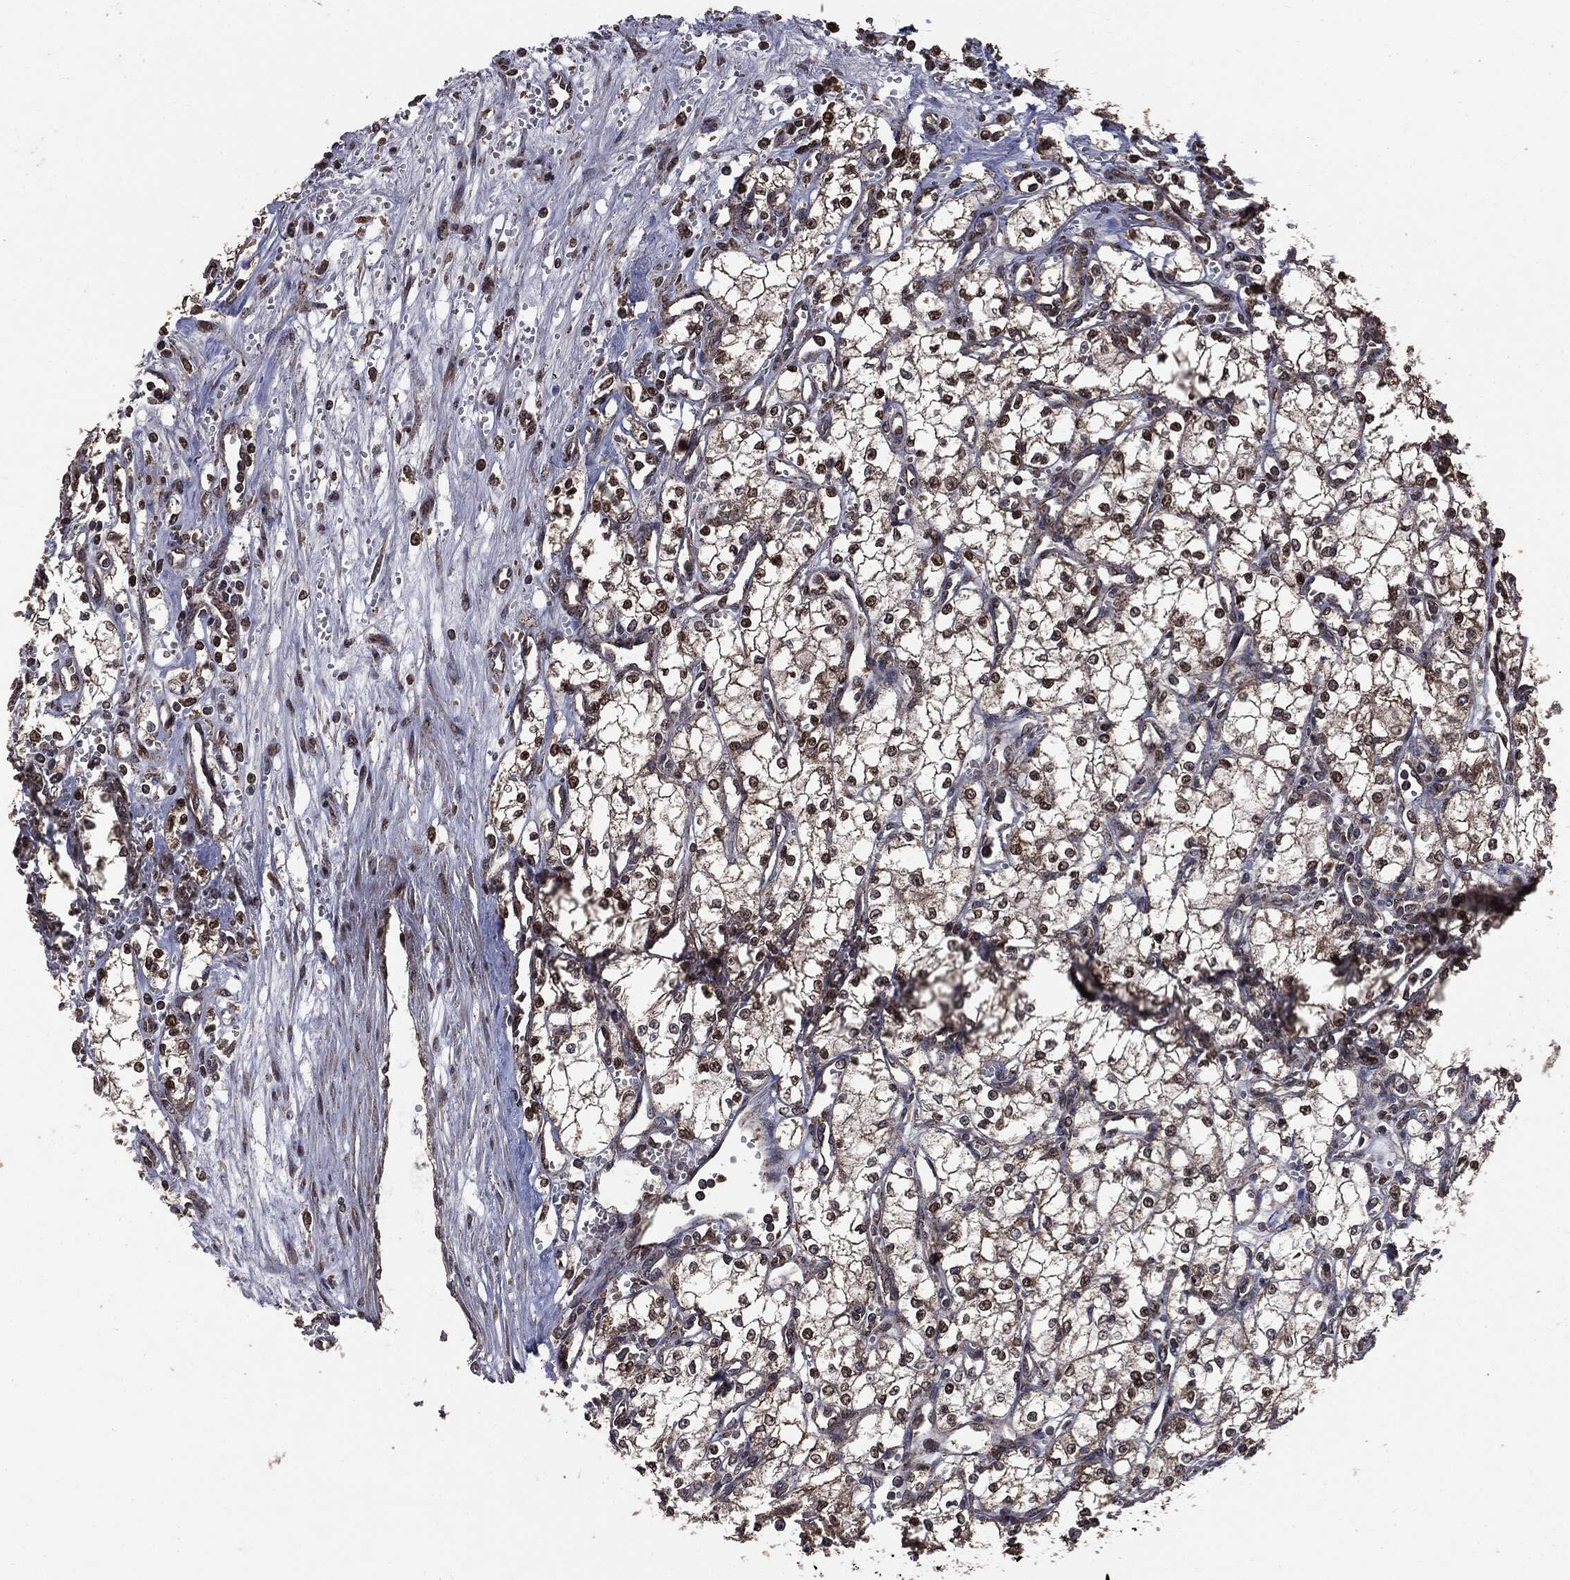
{"staining": {"intensity": "moderate", "quantity": "<25%", "location": "nuclear"}, "tissue": "renal cancer", "cell_type": "Tumor cells", "image_type": "cancer", "snomed": [{"axis": "morphology", "description": "Adenocarcinoma, NOS"}, {"axis": "topography", "description": "Kidney"}], "caption": "High-power microscopy captured an immunohistochemistry (IHC) histopathology image of adenocarcinoma (renal), revealing moderate nuclear expression in about <25% of tumor cells.", "gene": "PPP6R2", "patient": {"sex": "male", "age": 59}}